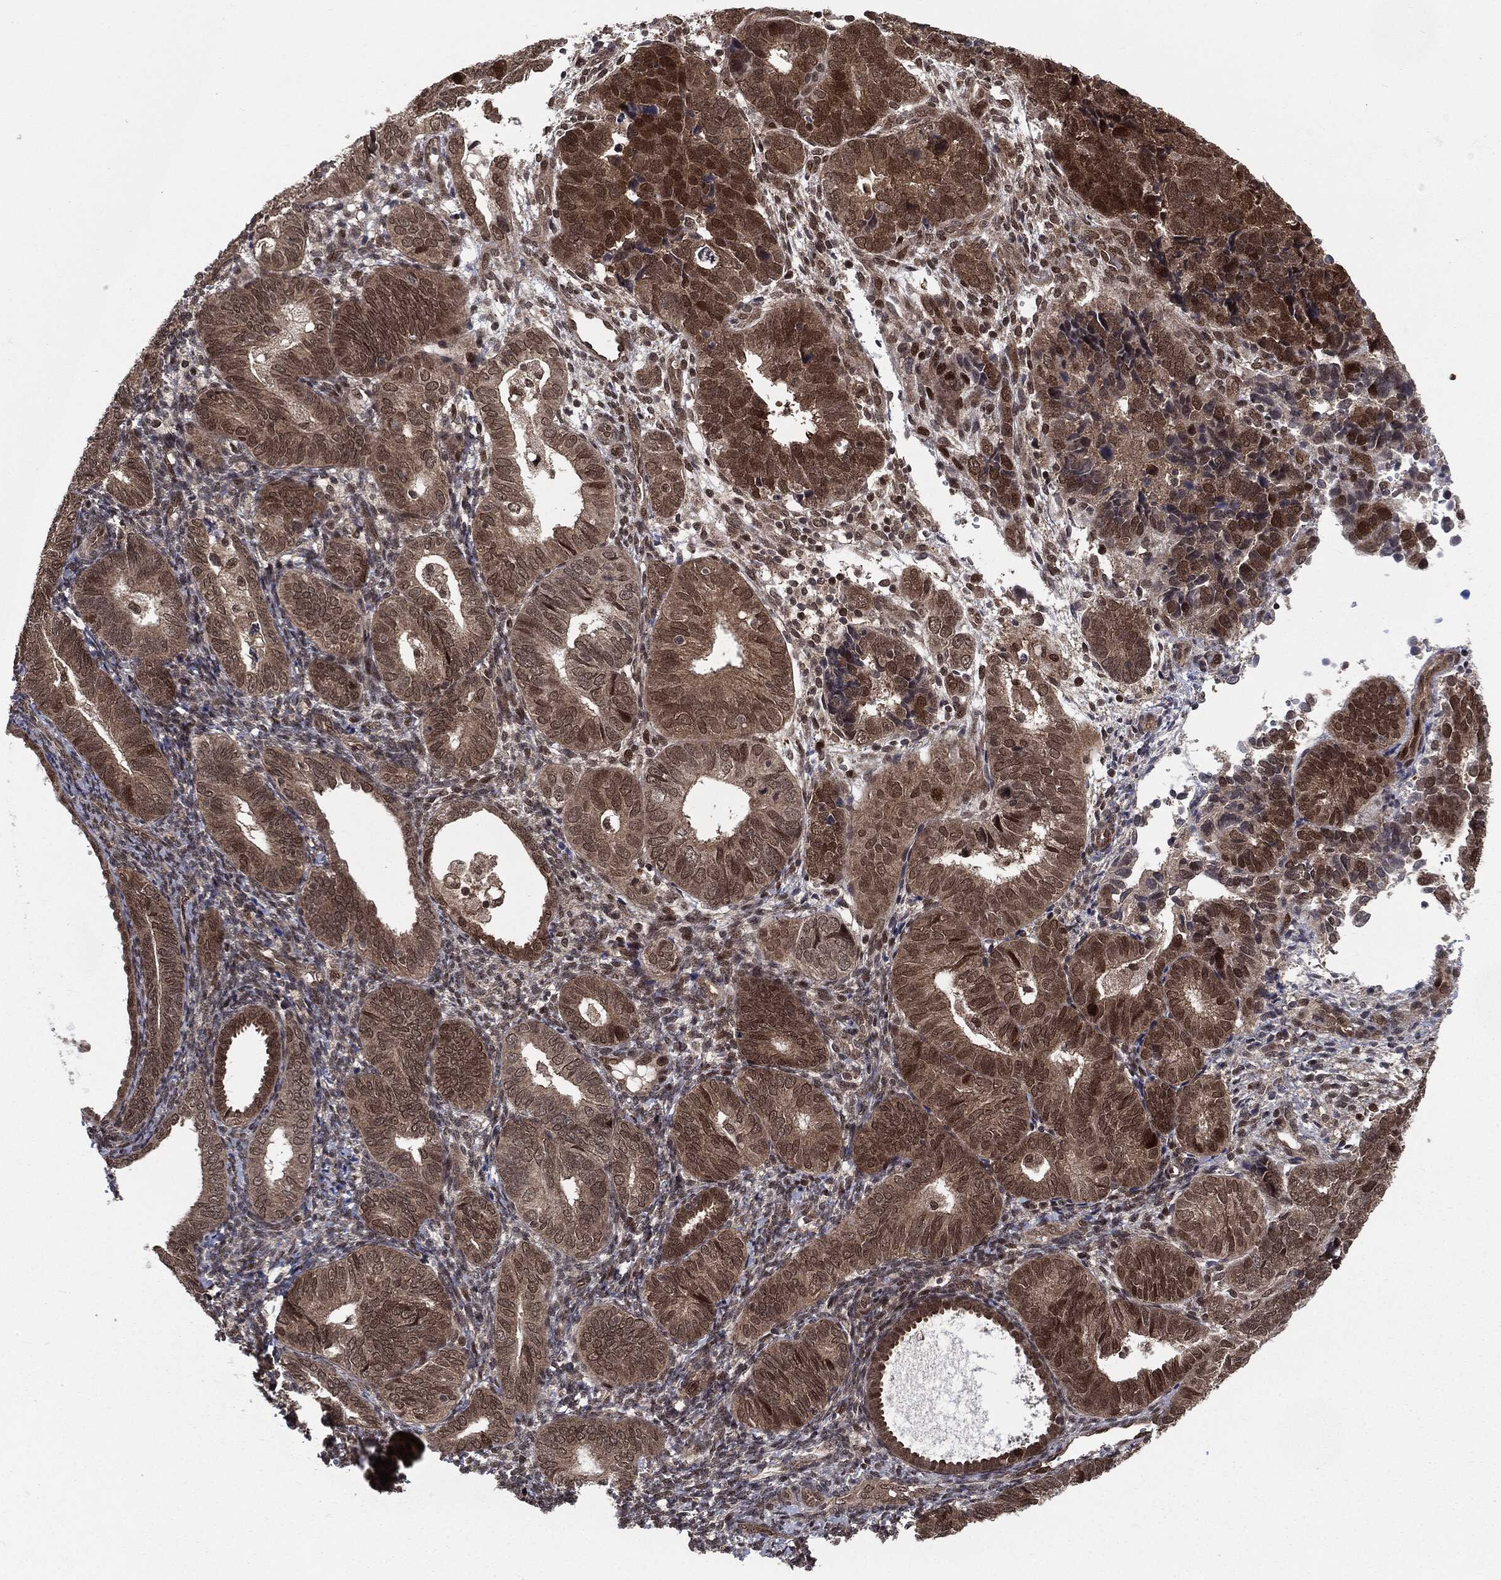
{"staining": {"intensity": "moderate", "quantity": ">75%", "location": "cytoplasmic/membranous,nuclear"}, "tissue": "endometrial cancer", "cell_type": "Tumor cells", "image_type": "cancer", "snomed": [{"axis": "morphology", "description": "Adenocarcinoma, NOS"}, {"axis": "topography", "description": "Endometrium"}], "caption": "A medium amount of moderate cytoplasmic/membranous and nuclear staining is present in approximately >75% of tumor cells in endometrial adenocarcinoma tissue.", "gene": "PTPA", "patient": {"sex": "female", "age": 82}}